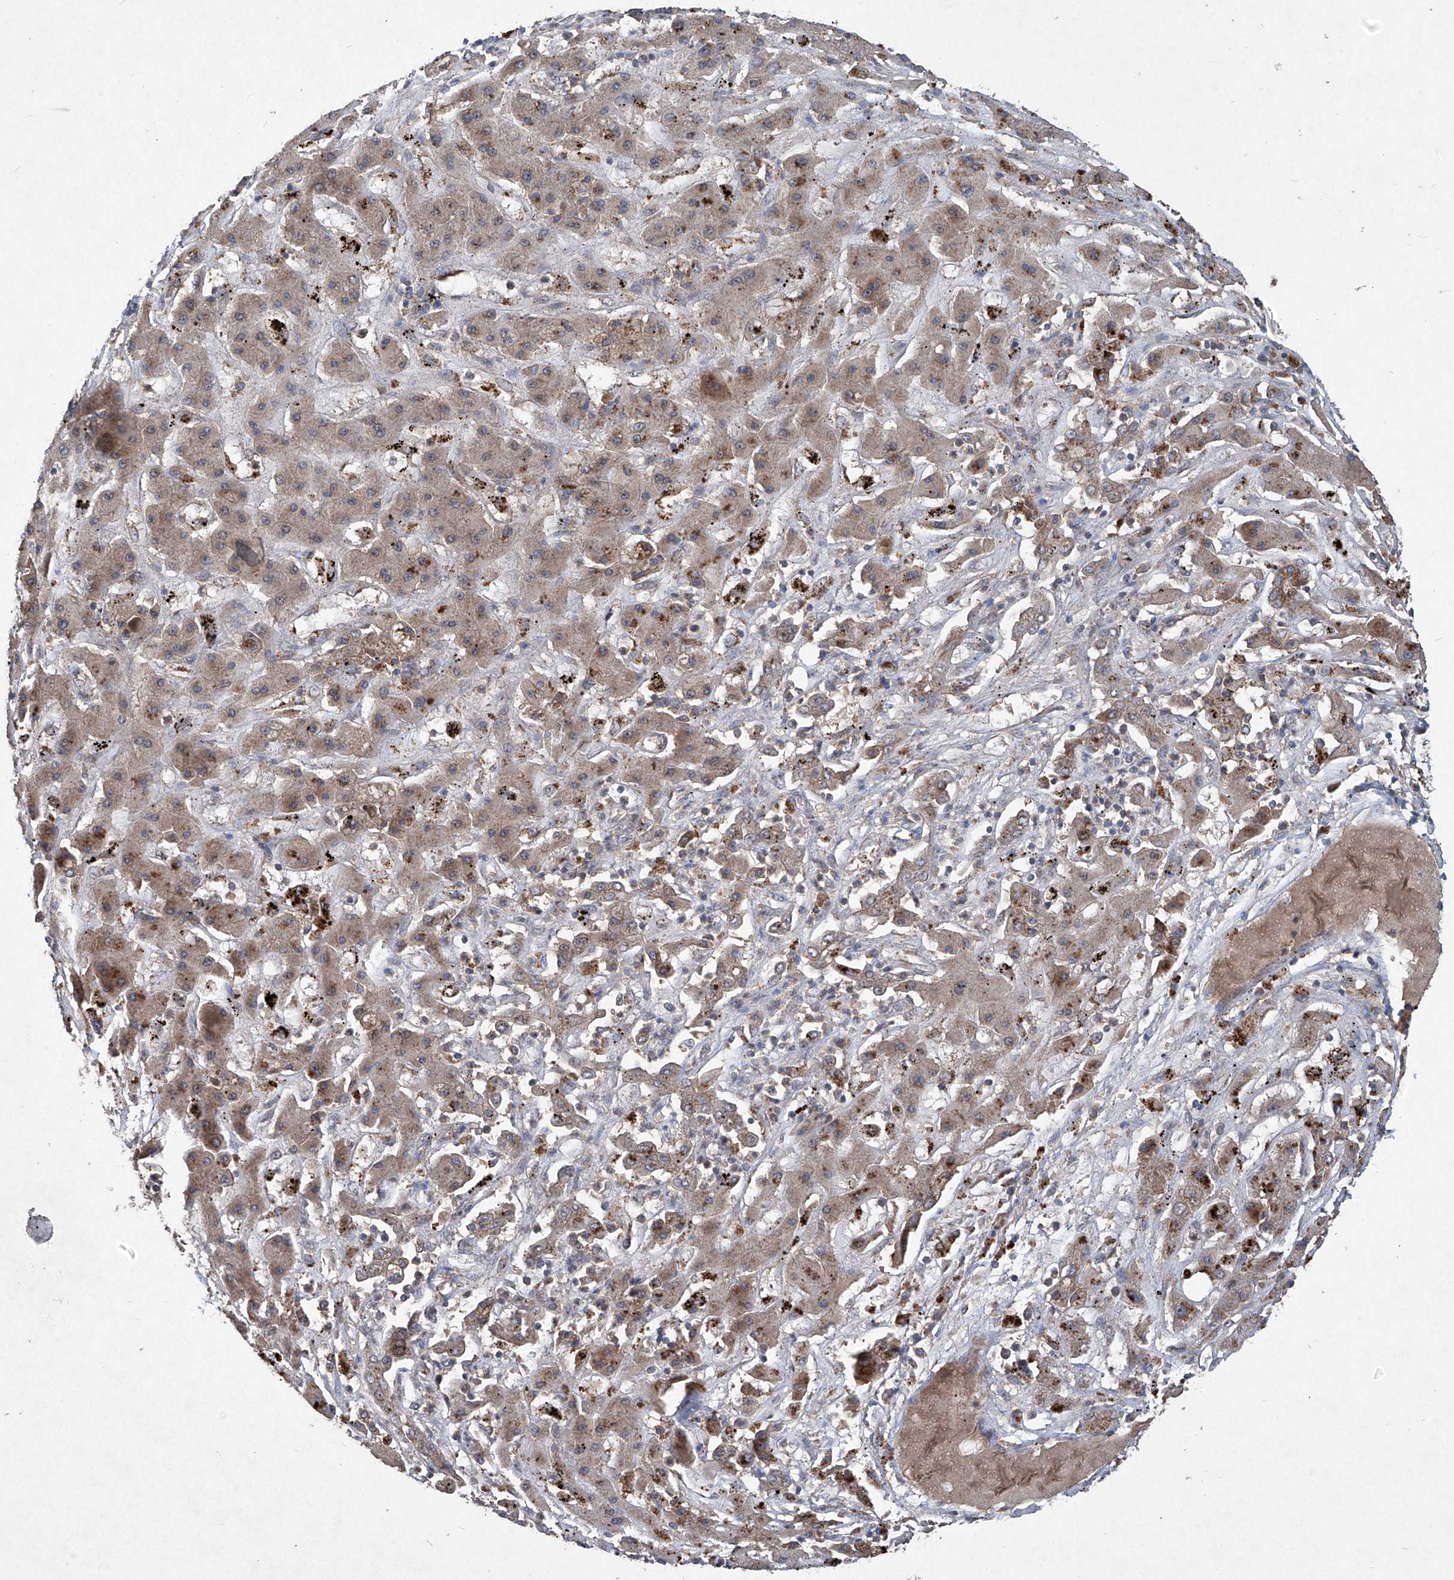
{"staining": {"intensity": "moderate", "quantity": ">75%", "location": "cytoplasmic/membranous"}, "tissue": "liver cancer", "cell_type": "Tumor cells", "image_type": "cancer", "snomed": [{"axis": "morphology", "description": "Cholangiocarcinoma"}, {"axis": "topography", "description": "Liver"}], "caption": "DAB immunohistochemical staining of liver cancer (cholangiocarcinoma) shows moderate cytoplasmic/membranous protein staining in approximately >75% of tumor cells. The staining was performed using DAB (3,3'-diaminobenzidine) to visualize the protein expression in brown, while the nuclei were stained in blue with hematoxylin (Magnification: 20x).", "gene": "SUMF2", "patient": {"sex": "male", "age": 67}}